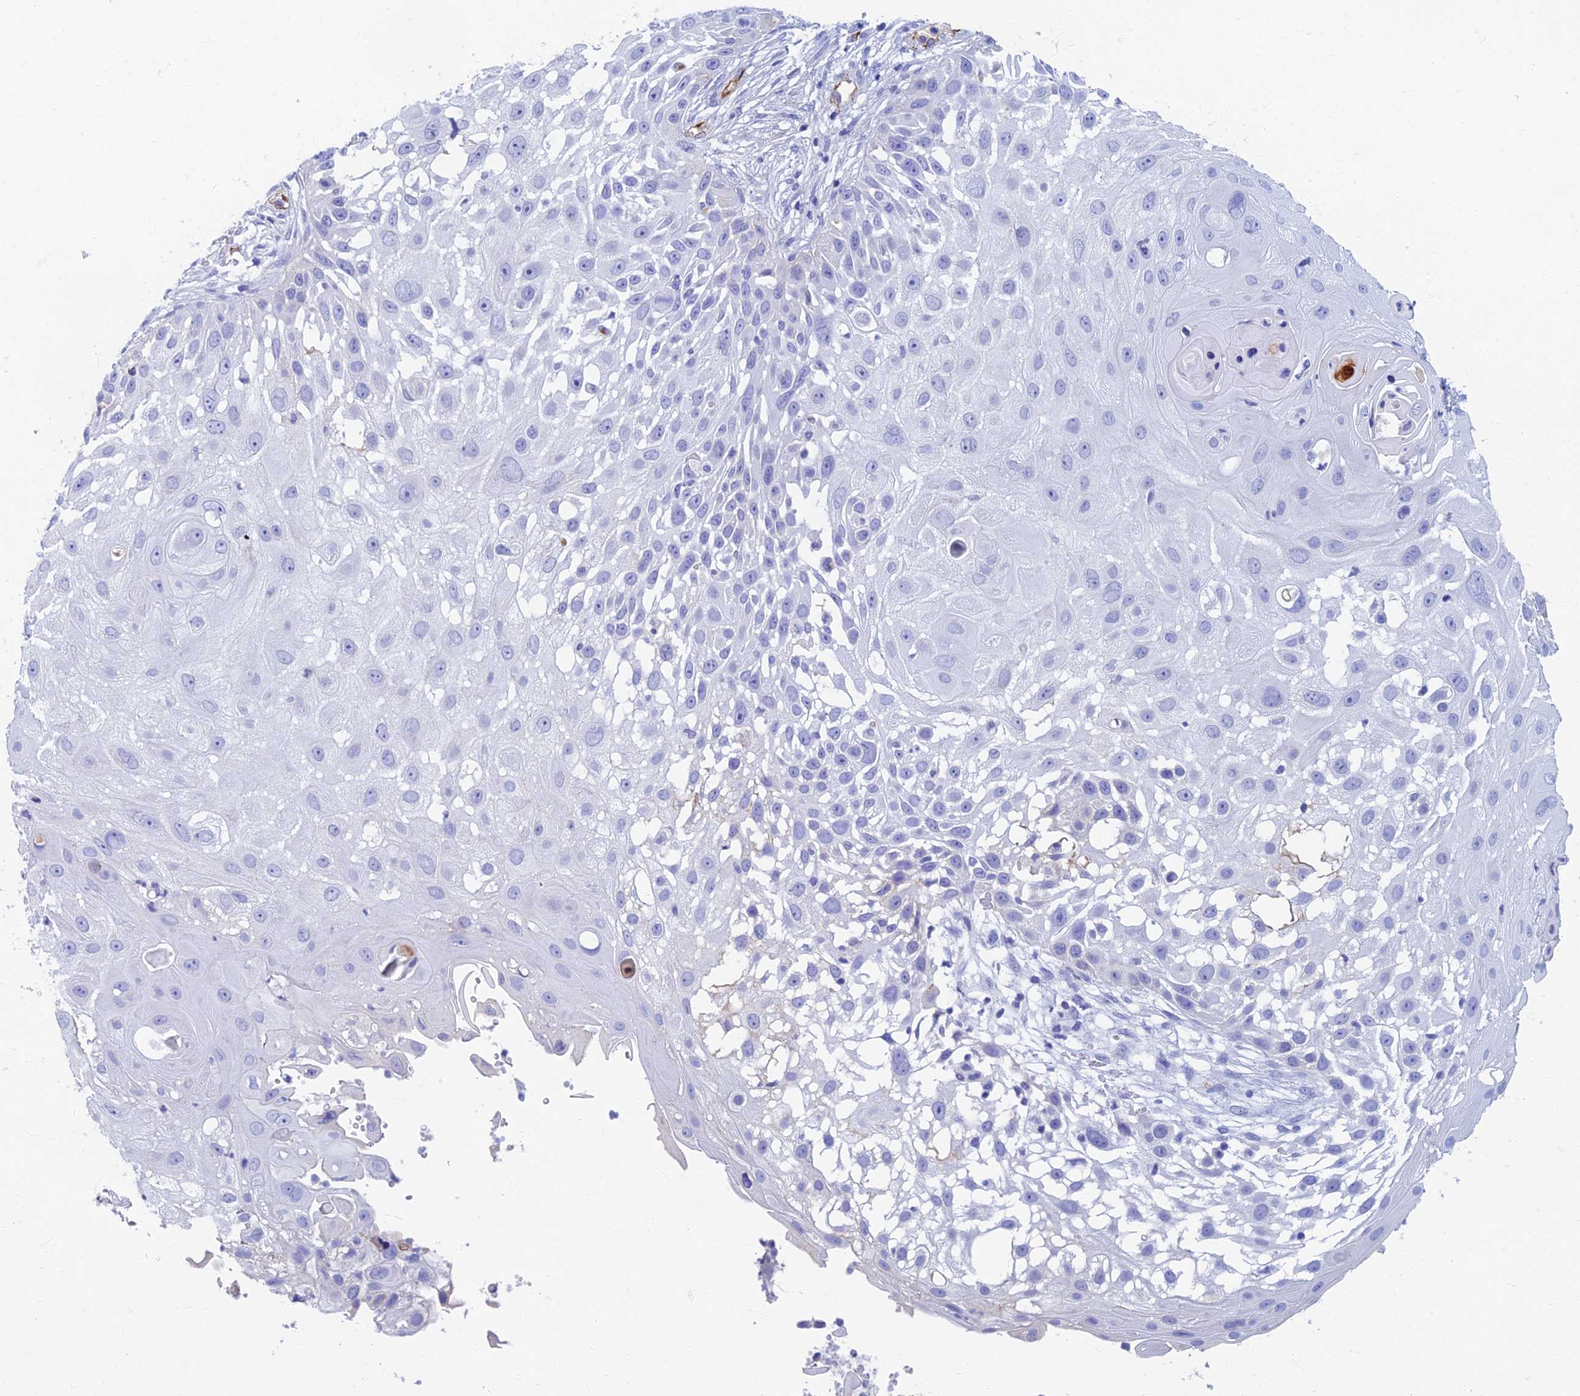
{"staining": {"intensity": "negative", "quantity": "none", "location": "none"}, "tissue": "skin cancer", "cell_type": "Tumor cells", "image_type": "cancer", "snomed": [{"axis": "morphology", "description": "Squamous cell carcinoma, NOS"}, {"axis": "topography", "description": "Skin"}], "caption": "Immunohistochemistry (IHC) photomicrograph of skin cancer stained for a protein (brown), which displays no positivity in tumor cells.", "gene": "ETFRF1", "patient": {"sex": "female", "age": 44}}